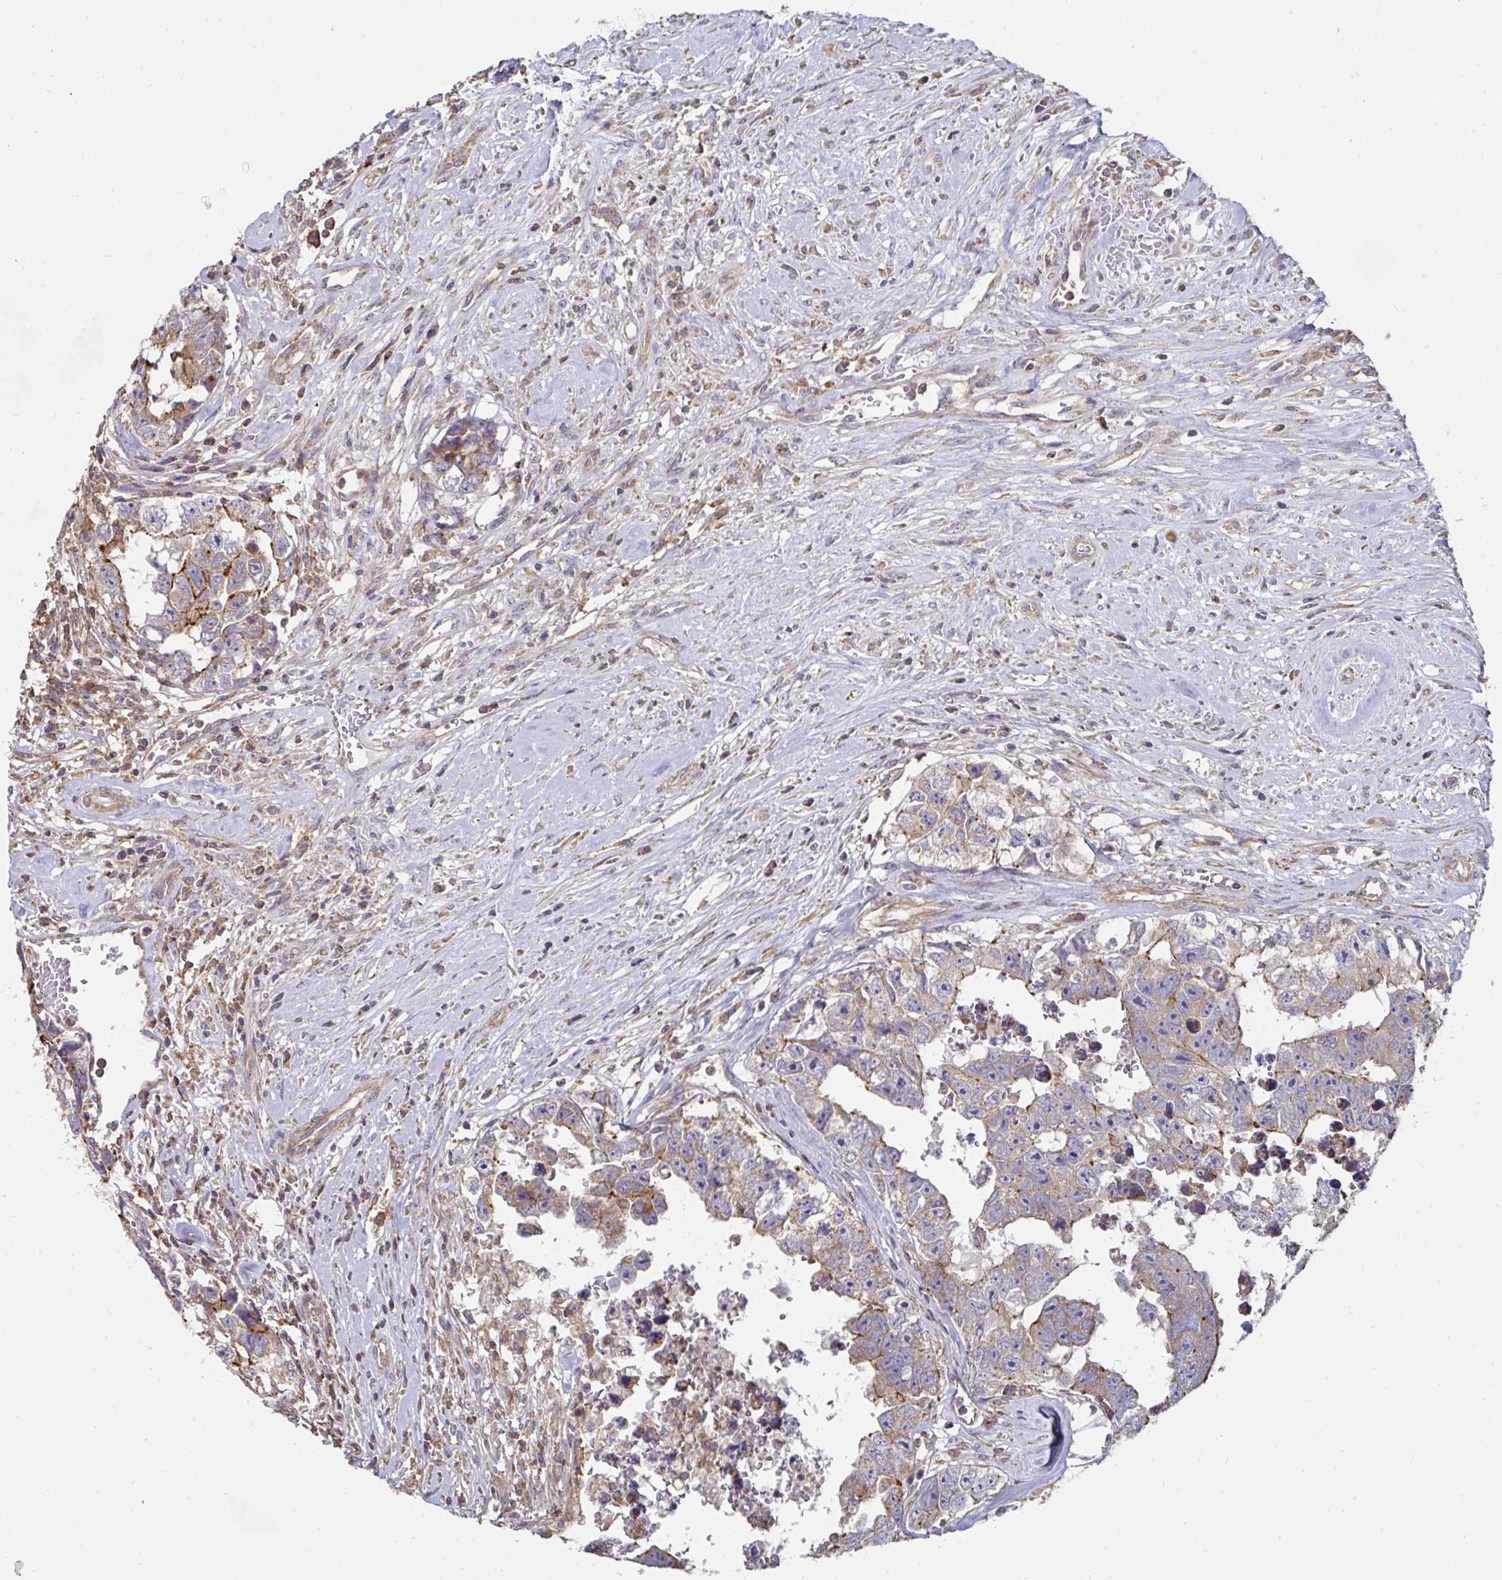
{"staining": {"intensity": "moderate", "quantity": "25%-75%", "location": "cytoplasmic/membranous"}, "tissue": "testis cancer", "cell_type": "Tumor cells", "image_type": "cancer", "snomed": [{"axis": "morphology", "description": "Carcinoma, Embryonal, NOS"}, {"axis": "topography", "description": "Testis"}], "caption": "Protein staining demonstrates moderate cytoplasmic/membranous positivity in approximately 25%-75% of tumor cells in embryonal carcinoma (testis).", "gene": "DZANK1", "patient": {"sex": "male", "age": 22}}